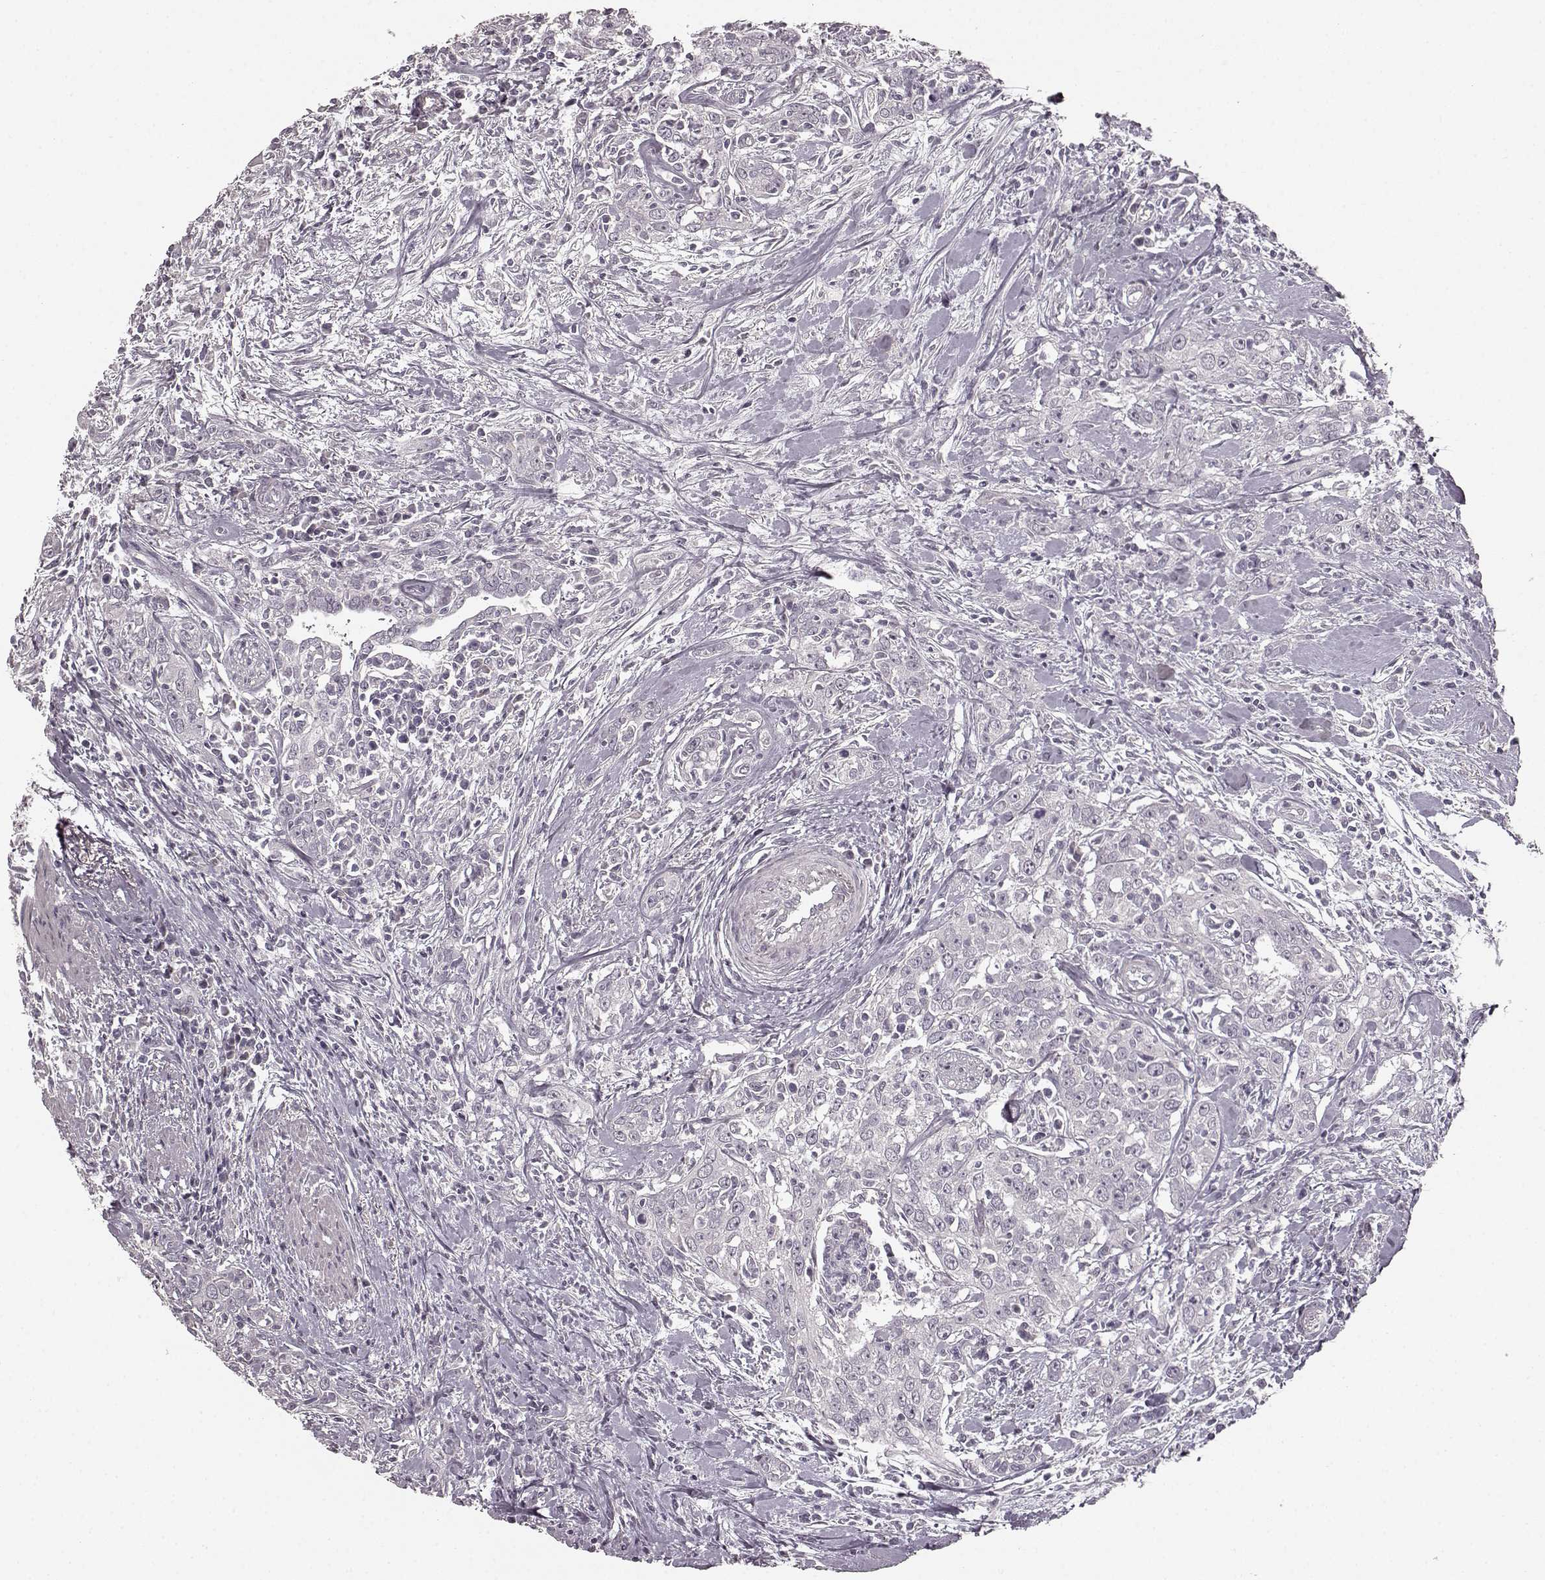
{"staining": {"intensity": "negative", "quantity": "none", "location": "none"}, "tissue": "urothelial cancer", "cell_type": "Tumor cells", "image_type": "cancer", "snomed": [{"axis": "morphology", "description": "Urothelial carcinoma, High grade"}, {"axis": "topography", "description": "Urinary bladder"}], "caption": "Immunohistochemistry of urothelial carcinoma (high-grade) displays no expression in tumor cells.", "gene": "PRKCE", "patient": {"sex": "male", "age": 83}}